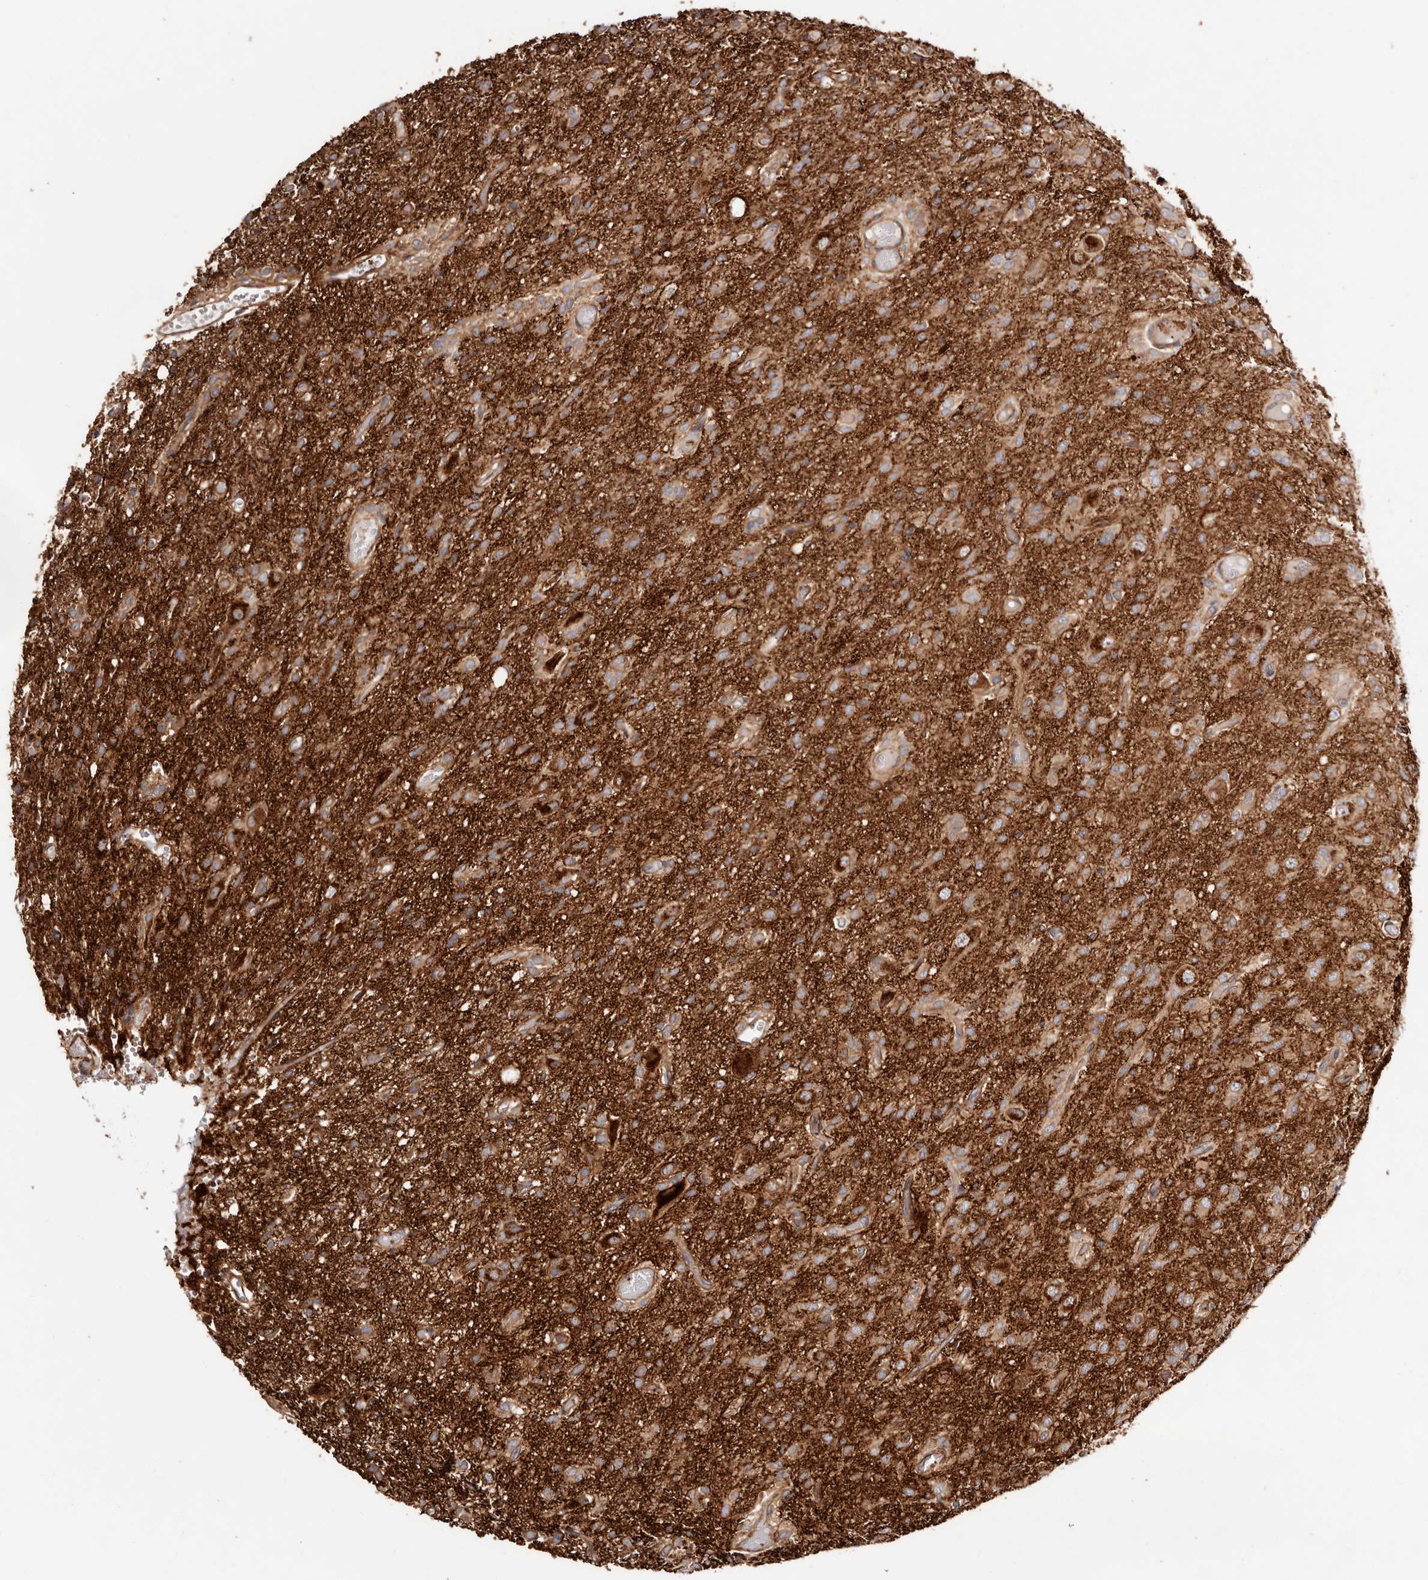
{"staining": {"intensity": "moderate", "quantity": ">75%", "location": "cytoplasmic/membranous"}, "tissue": "glioma", "cell_type": "Tumor cells", "image_type": "cancer", "snomed": [{"axis": "morphology", "description": "Glioma, malignant, High grade"}, {"axis": "topography", "description": "Brain"}], "caption": "IHC histopathology image of neoplastic tissue: glioma stained using immunohistochemistry (IHC) reveals medium levels of moderate protein expression localized specifically in the cytoplasmic/membranous of tumor cells, appearing as a cytoplasmic/membranous brown color.", "gene": "PTPN22", "patient": {"sex": "female", "age": 59}}